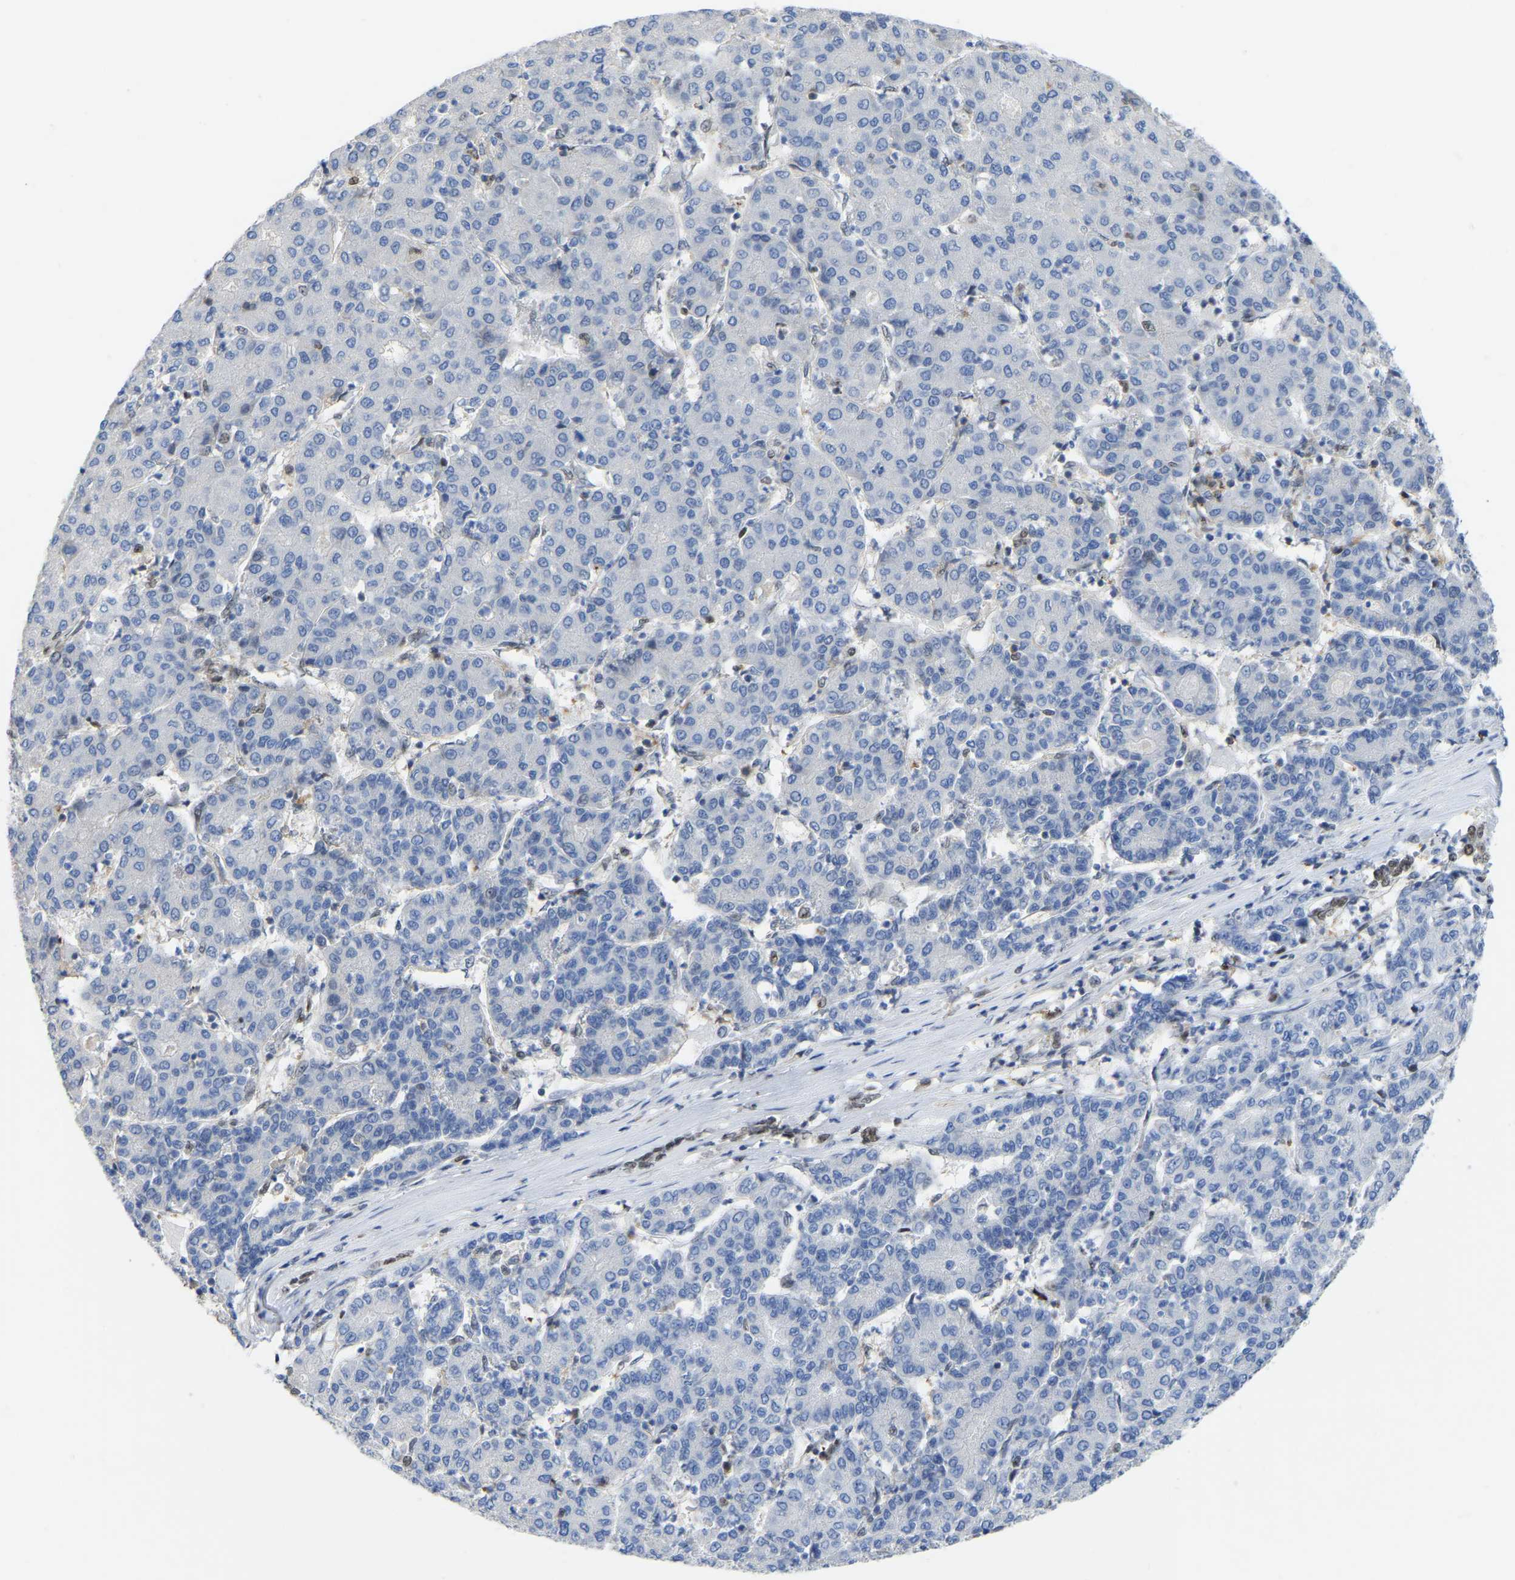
{"staining": {"intensity": "negative", "quantity": "none", "location": "none"}, "tissue": "liver cancer", "cell_type": "Tumor cells", "image_type": "cancer", "snomed": [{"axis": "morphology", "description": "Carcinoma, Hepatocellular, NOS"}, {"axis": "topography", "description": "Liver"}], "caption": "IHC micrograph of hepatocellular carcinoma (liver) stained for a protein (brown), which displays no staining in tumor cells.", "gene": "KLRG2", "patient": {"sex": "male", "age": 65}}